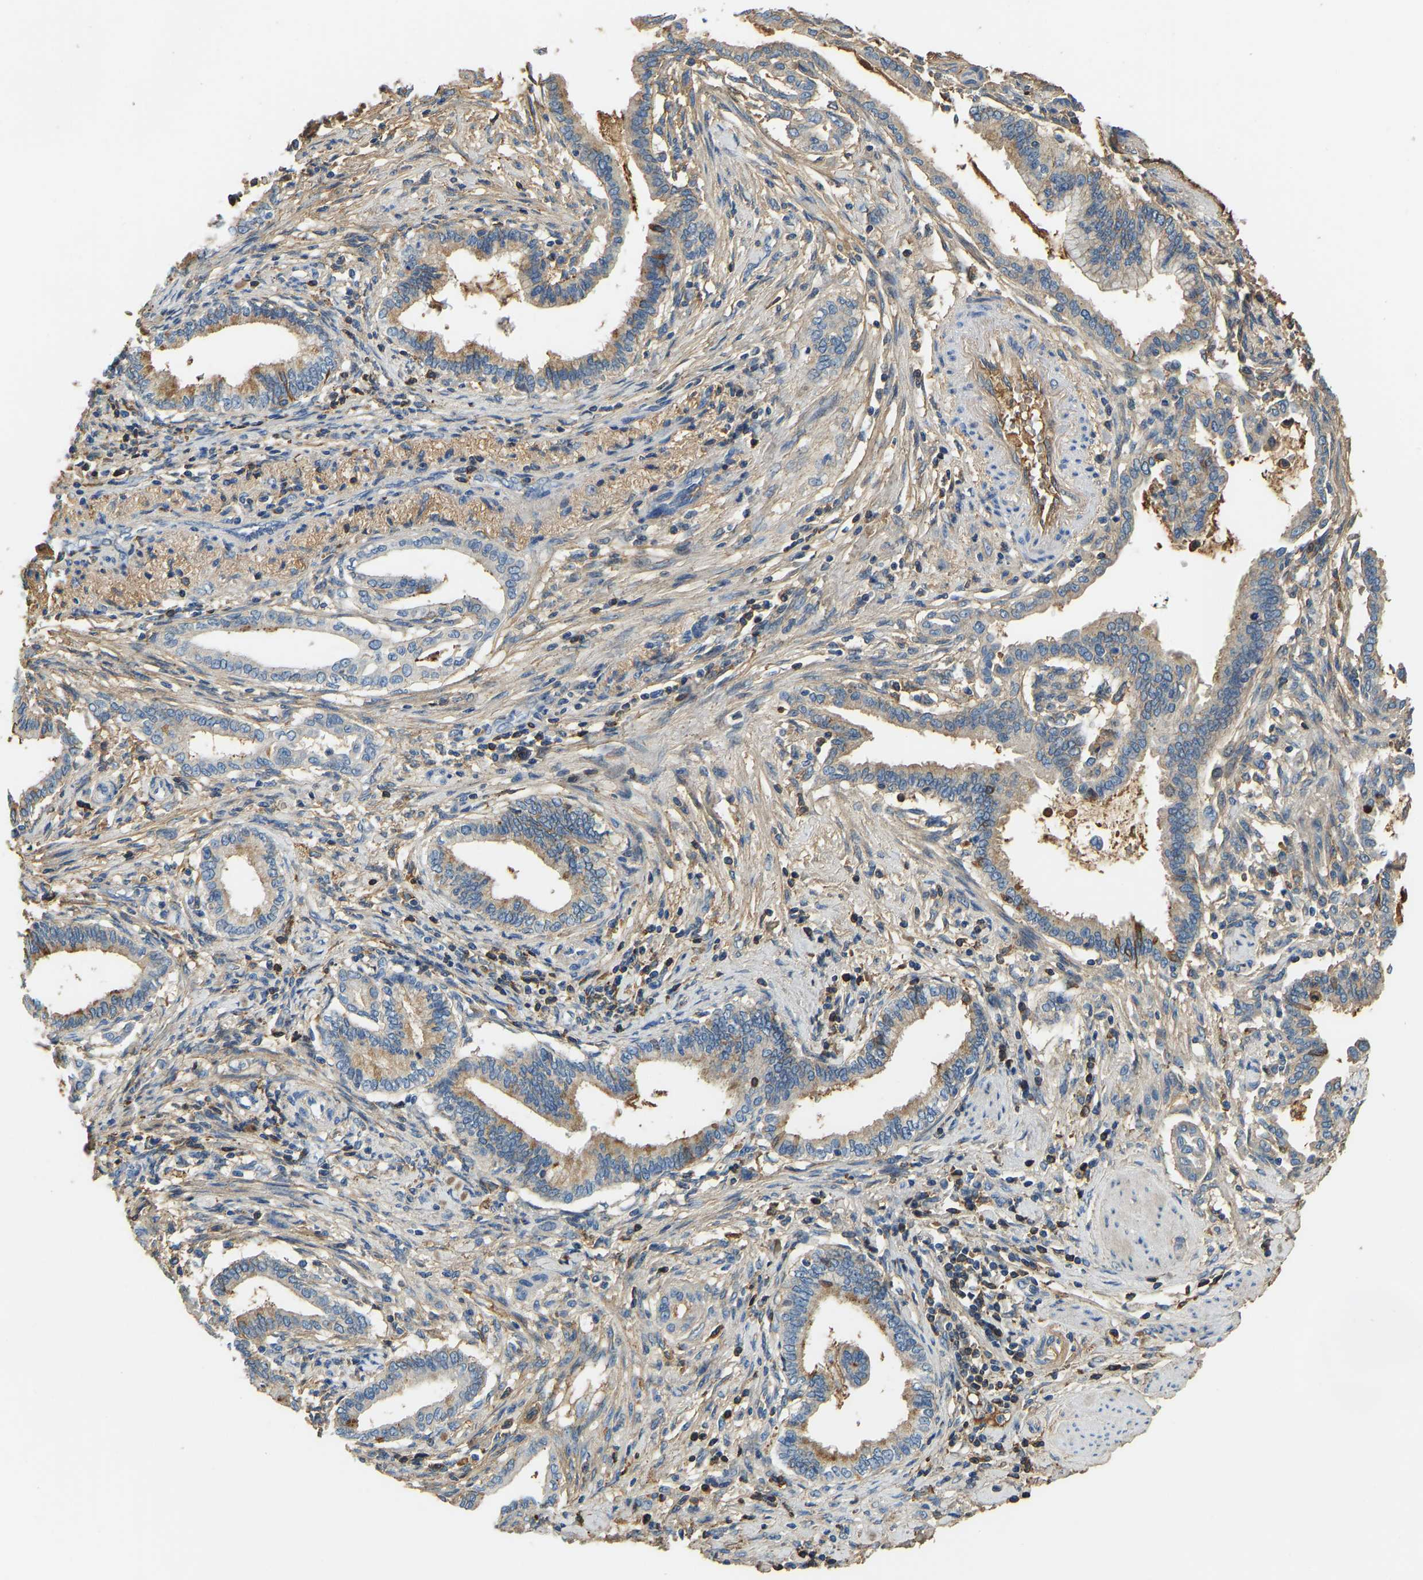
{"staining": {"intensity": "weak", "quantity": "<25%", "location": "cytoplasmic/membranous"}, "tissue": "pancreatic cancer", "cell_type": "Tumor cells", "image_type": "cancer", "snomed": [{"axis": "morphology", "description": "Adenocarcinoma, NOS"}, {"axis": "topography", "description": "Pancreas"}], "caption": "Human adenocarcinoma (pancreatic) stained for a protein using IHC reveals no staining in tumor cells.", "gene": "THBS4", "patient": {"sex": "female", "age": 64}}